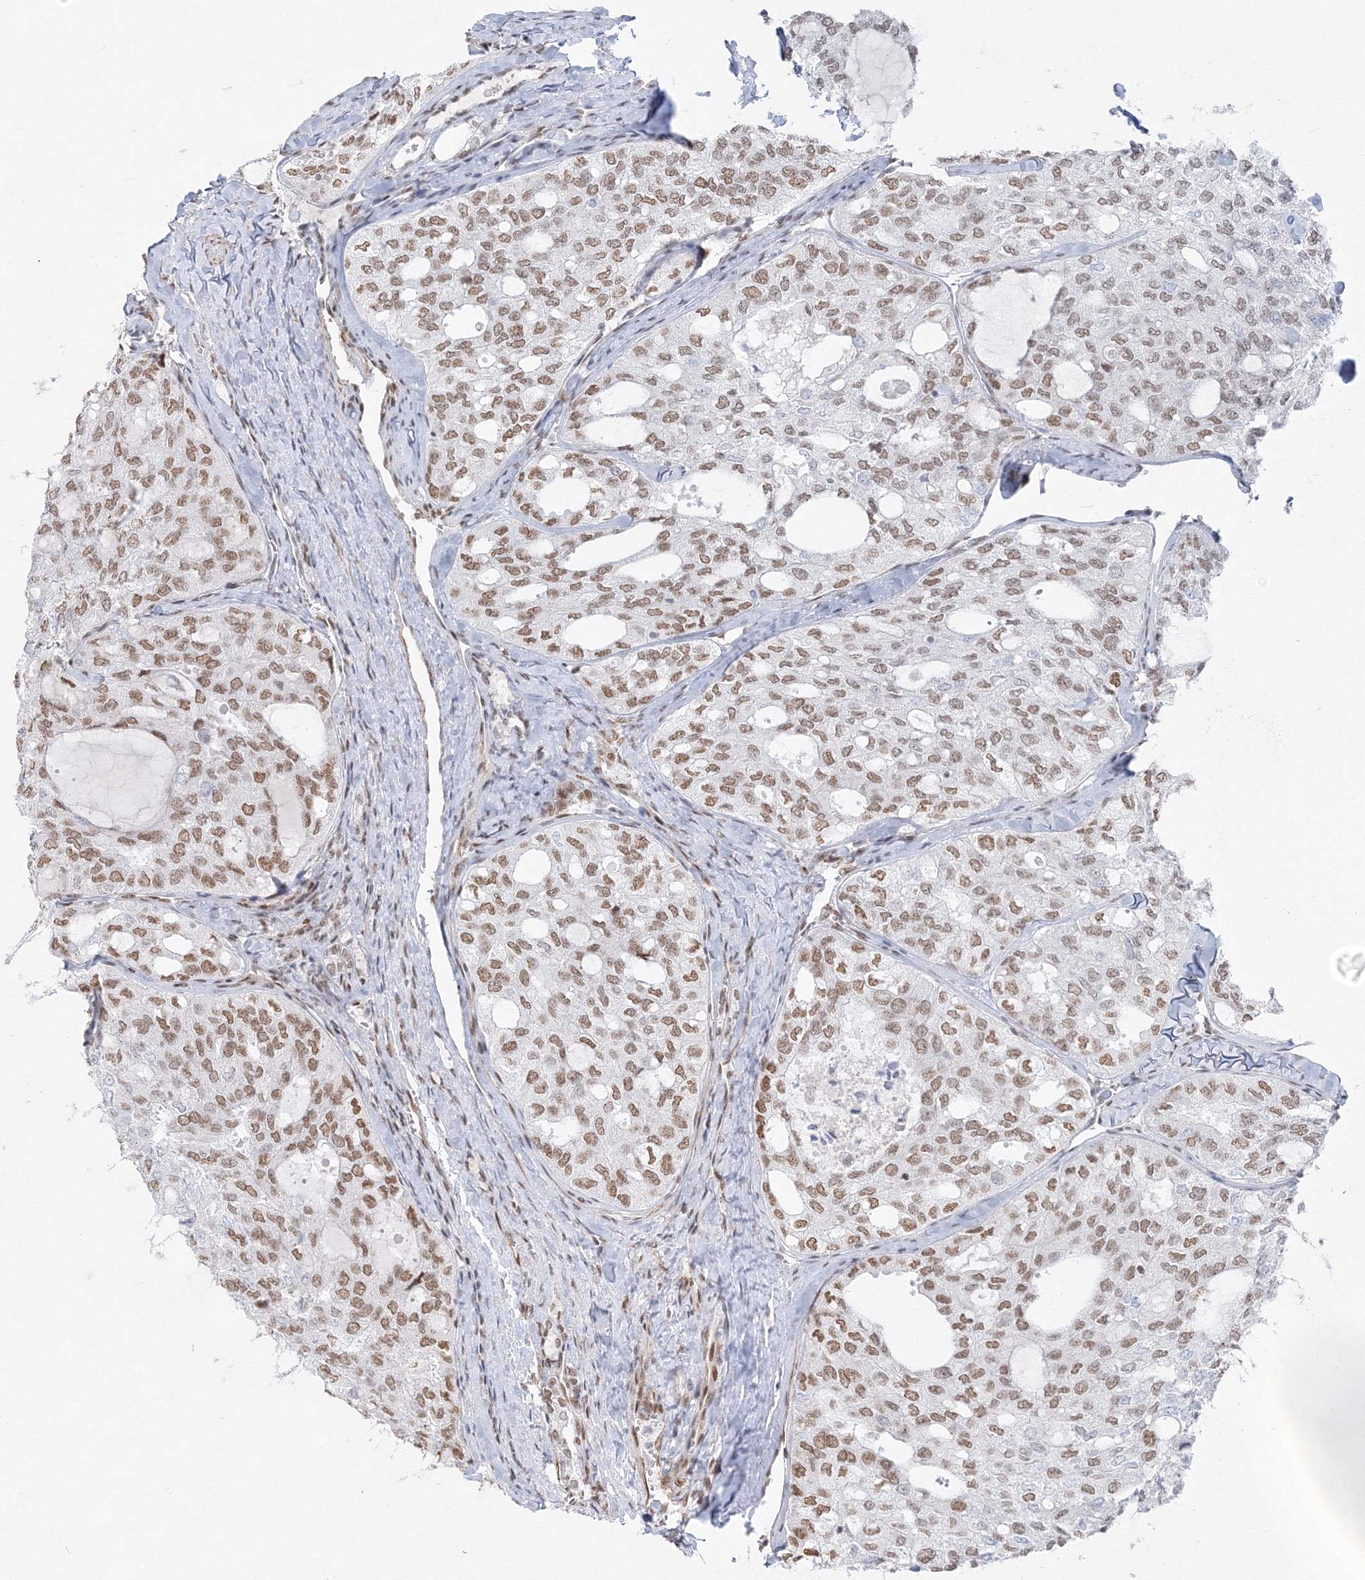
{"staining": {"intensity": "weak", "quantity": ">75%", "location": "nuclear"}, "tissue": "thyroid cancer", "cell_type": "Tumor cells", "image_type": "cancer", "snomed": [{"axis": "morphology", "description": "Follicular adenoma carcinoma, NOS"}, {"axis": "topography", "description": "Thyroid gland"}], "caption": "A brown stain highlights weak nuclear positivity of a protein in thyroid cancer (follicular adenoma carcinoma) tumor cells. (brown staining indicates protein expression, while blue staining denotes nuclei).", "gene": "ZNF638", "patient": {"sex": "male", "age": 75}}